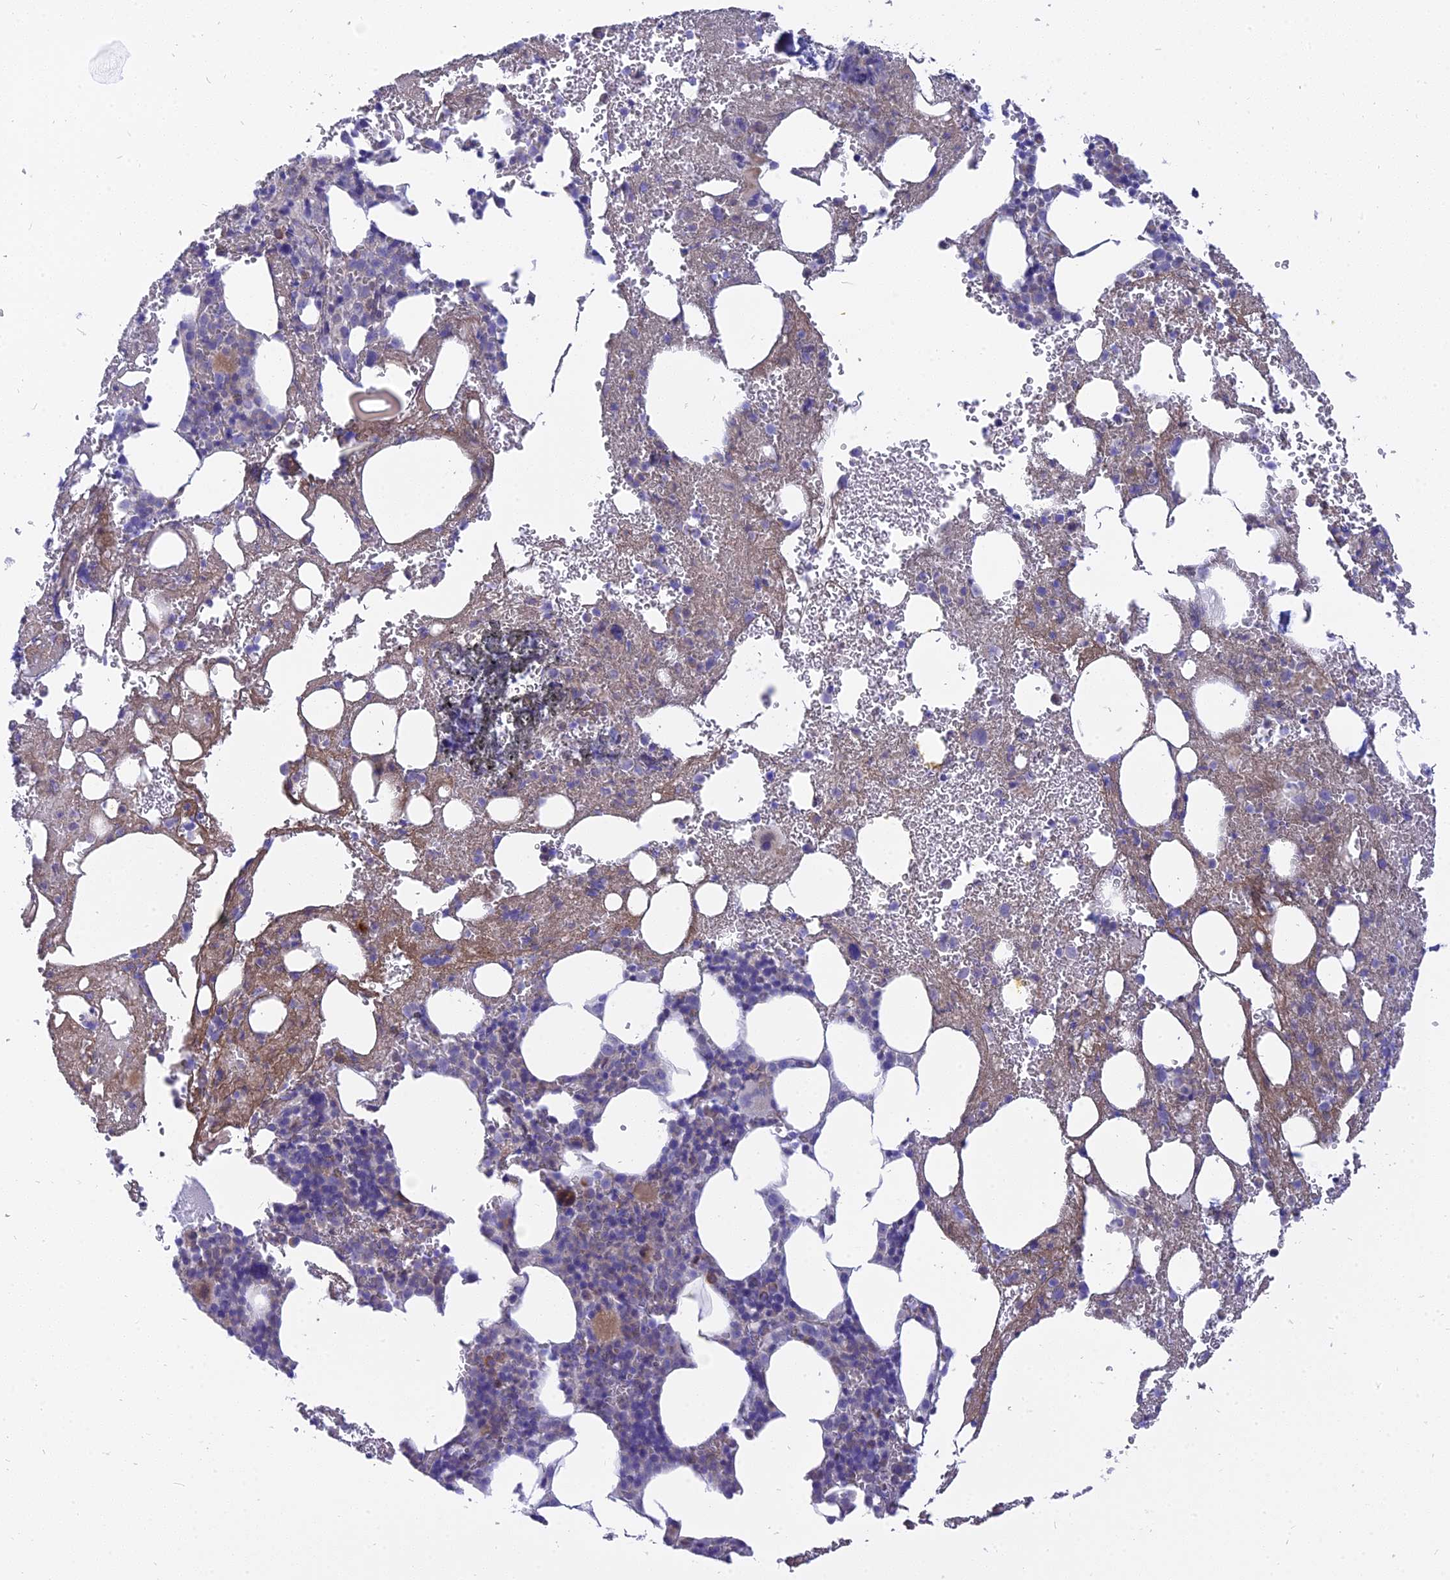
{"staining": {"intensity": "moderate", "quantity": "<25%", "location": "cytoplasmic/membranous"}, "tissue": "bone marrow", "cell_type": "Hematopoietic cells", "image_type": "normal", "snomed": [{"axis": "morphology", "description": "Normal tissue, NOS"}, {"axis": "topography", "description": "Bone marrow"}], "caption": "A brown stain highlights moderate cytoplasmic/membranous staining of a protein in hematopoietic cells of benign human bone marrow.", "gene": "MBD3L1", "patient": {"sex": "male", "age": 61}}